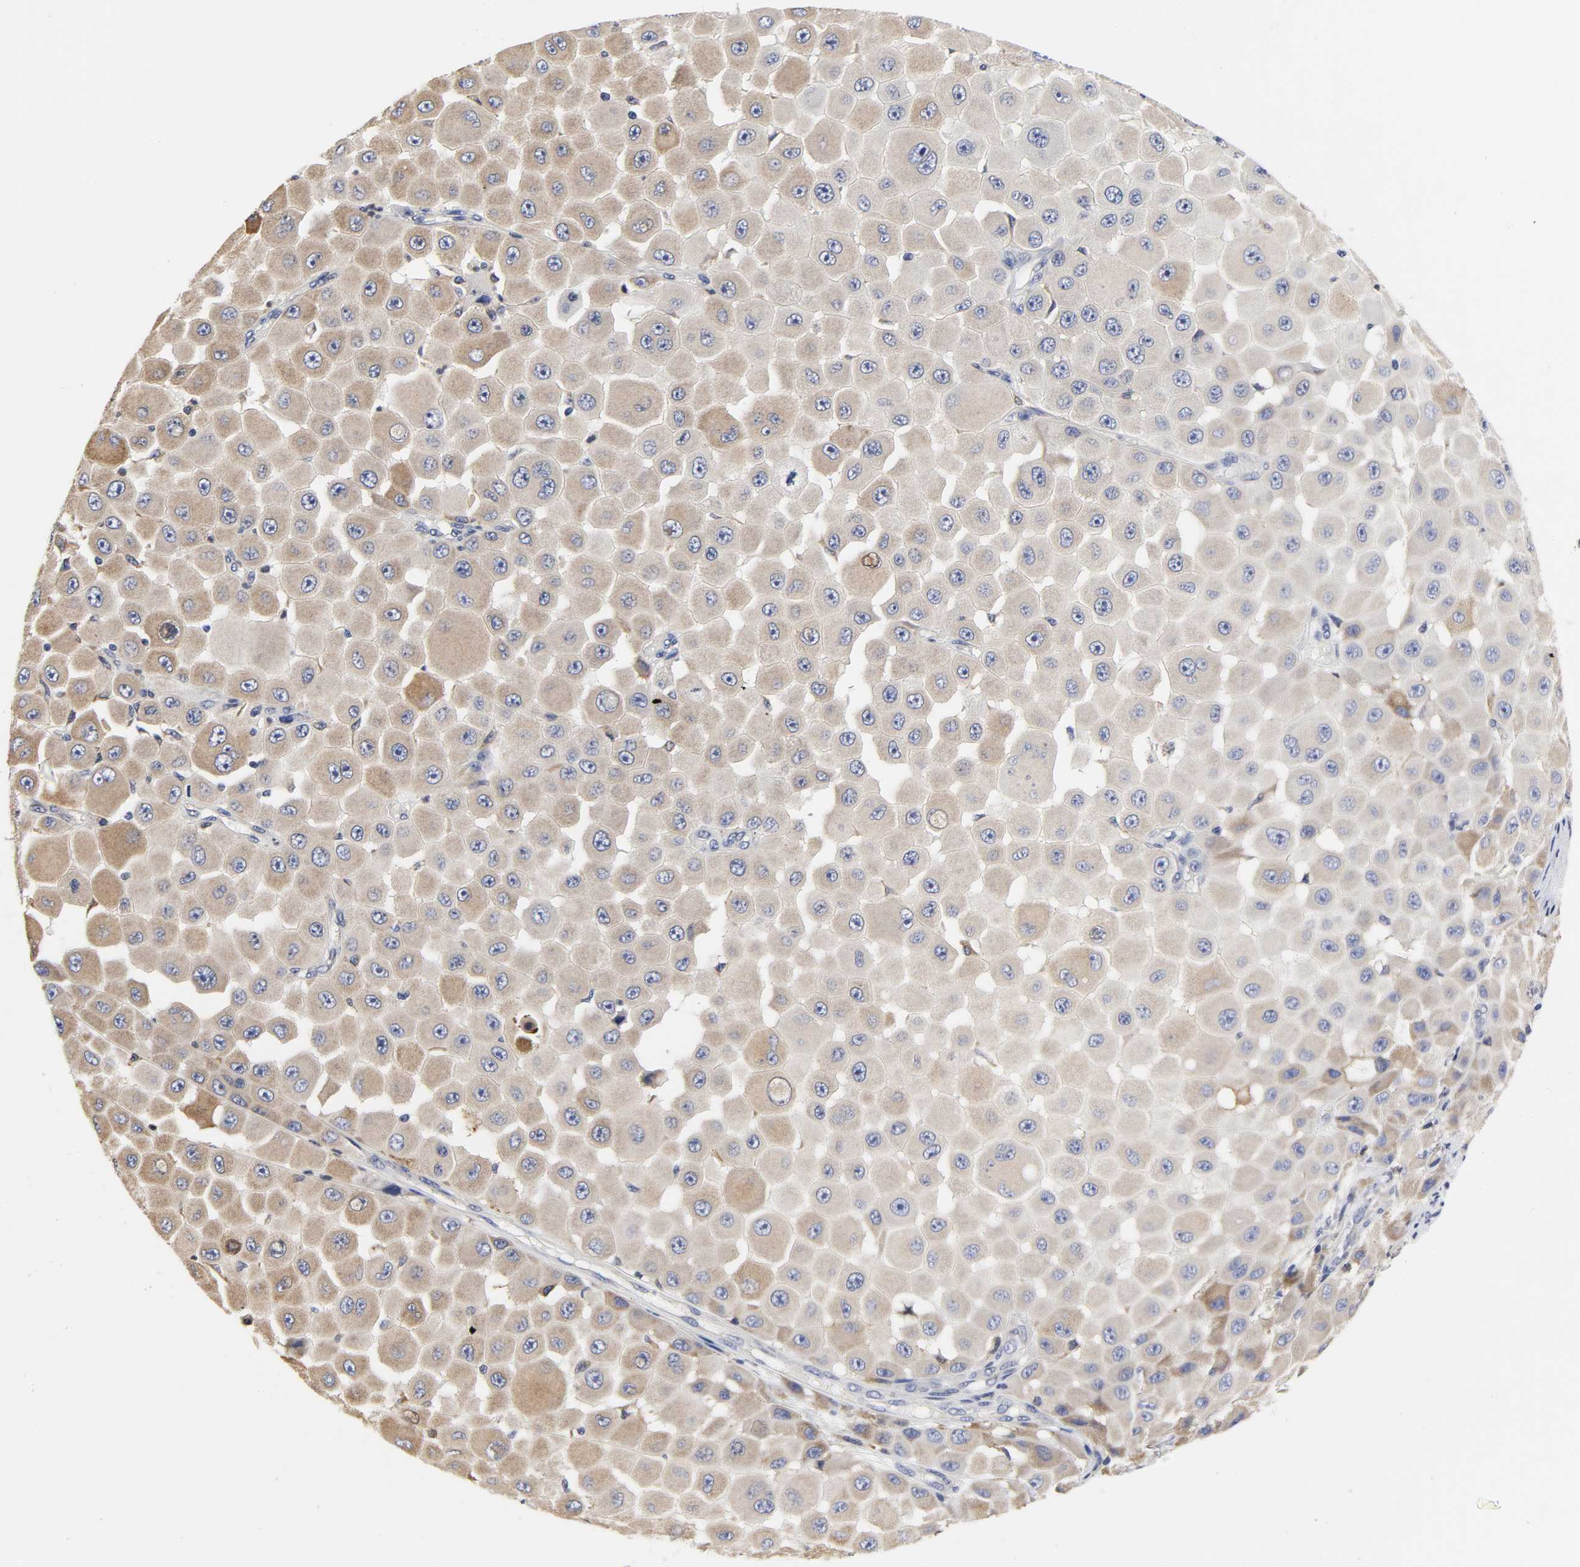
{"staining": {"intensity": "weak", "quantity": ">75%", "location": "cytoplasmic/membranous"}, "tissue": "melanoma", "cell_type": "Tumor cells", "image_type": "cancer", "snomed": [{"axis": "morphology", "description": "Malignant melanoma, NOS"}, {"axis": "topography", "description": "Skin"}], "caption": "Human melanoma stained with a brown dye displays weak cytoplasmic/membranous positive expression in about >75% of tumor cells.", "gene": "HCK", "patient": {"sex": "female", "age": 81}}